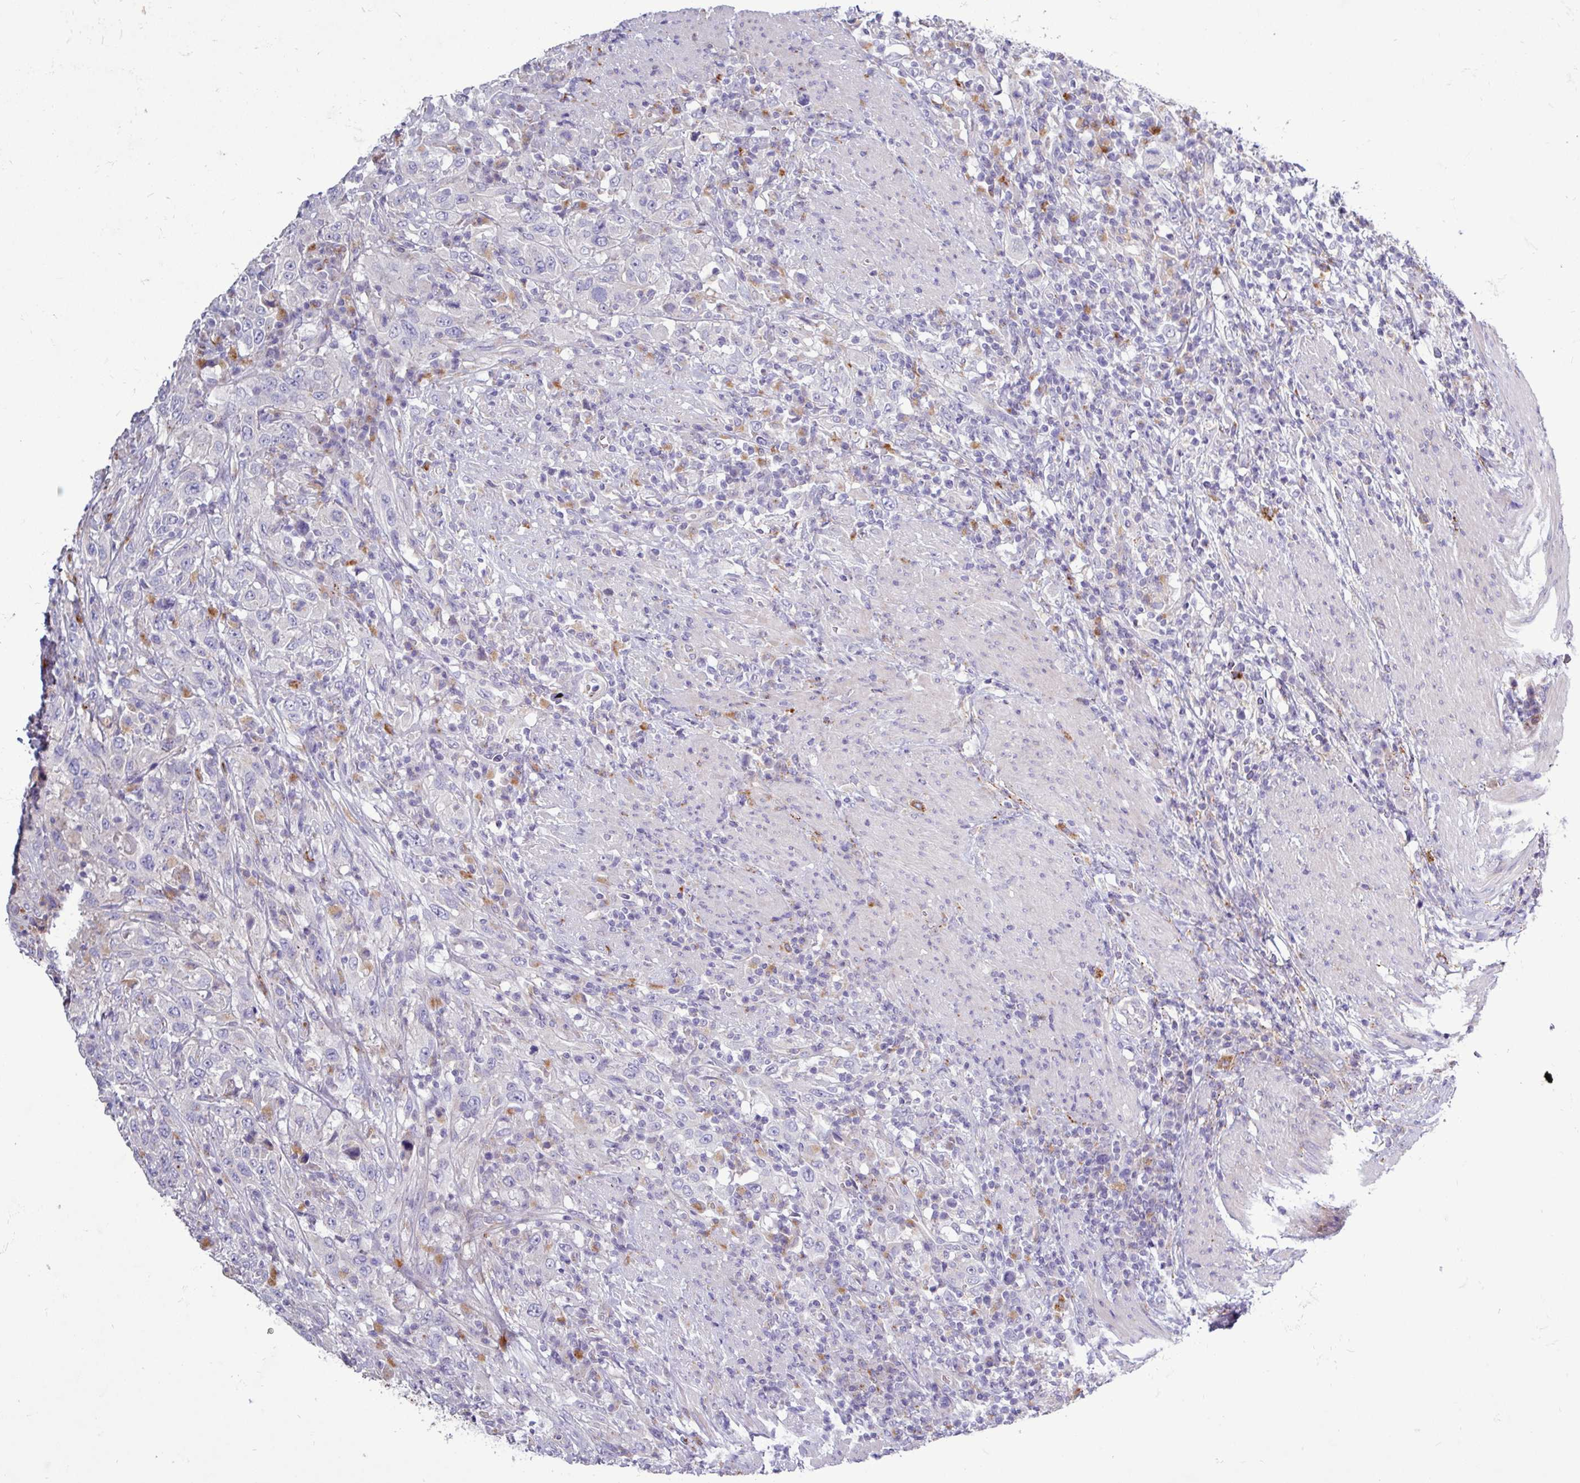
{"staining": {"intensity": "negative", "quantity": "none", "location": "none"}, "tissue": "urothelial cancer", "cell_type": "Tumor cells", "image_type": "cancer", "snomed": [{"axis": "morphology", "description": "Urothelial carcinoma, High grade"}, {"axis": "topography", "description": "Urinary bladder"}], "caption": "DAB (3,3'-diaminobenzidine) immunohistochemical staining of human urothelial carcinoma (high-grade) reveals no significant staining in tumor cells.", "gene": "AMIGO2", "patient": {"sex": "male", "age": 61}}